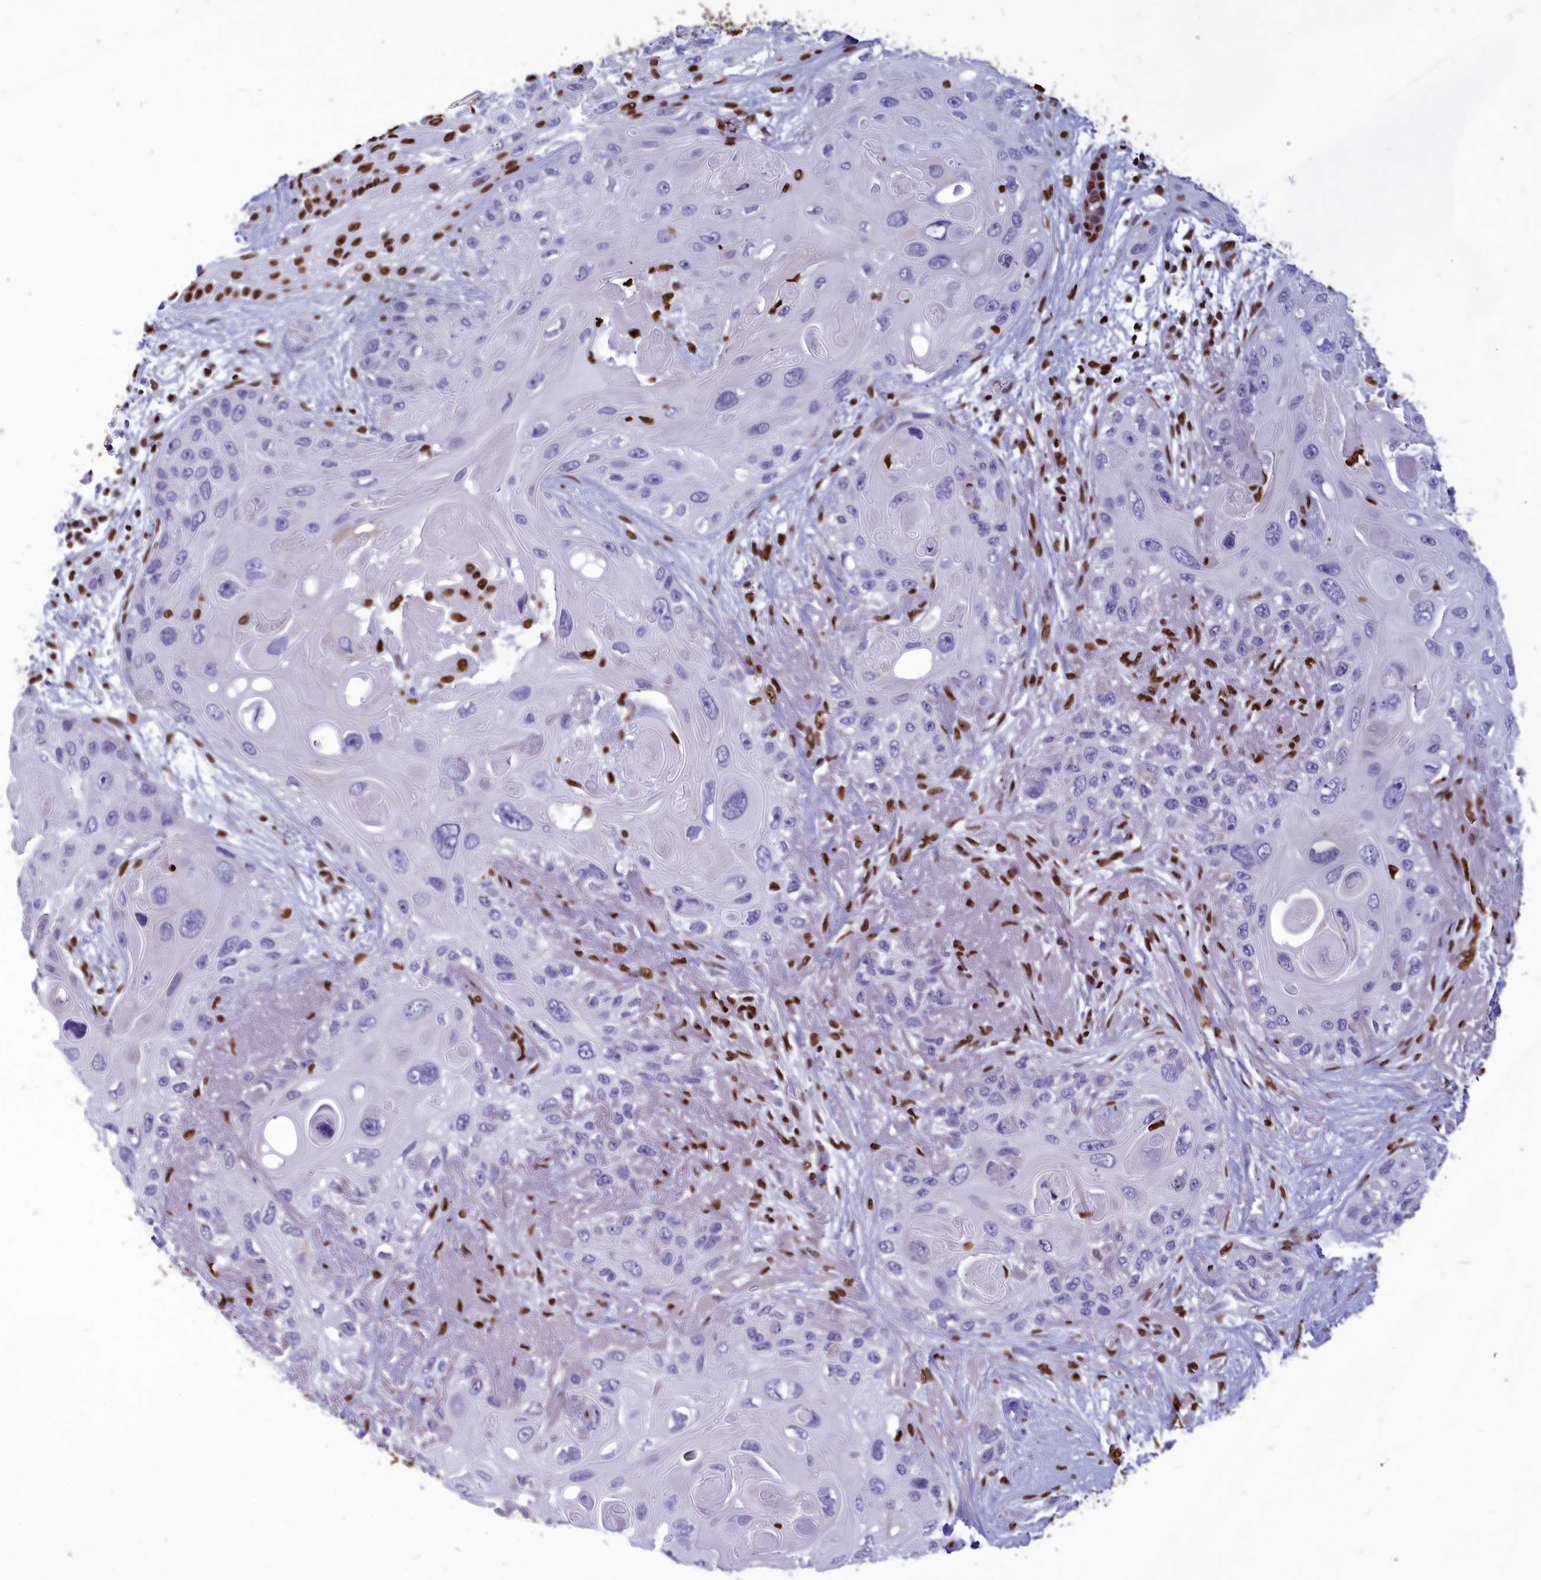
{"staining": {"intensity": "negative", "quantity": "none", "location": "none"}, "tissue": "skin cancer", "cell_type": "Tumor cells", "image_type": "cancer", "snomed": [{"axis": "morphology", "description": "Normal tissue, NOS"}, {"axis": "morphology", "description": "Squamous cell carcinoma, NOS"}, {"axis": "topography", "description": "Skin"}], "caption": "This is an immunohistochemistry micrograph of human squamous cell carcinoma (skin). There is no staining in tumor cells.", "gene": "AKAP17A", "patient": {"sex": "male", "age": 72}}